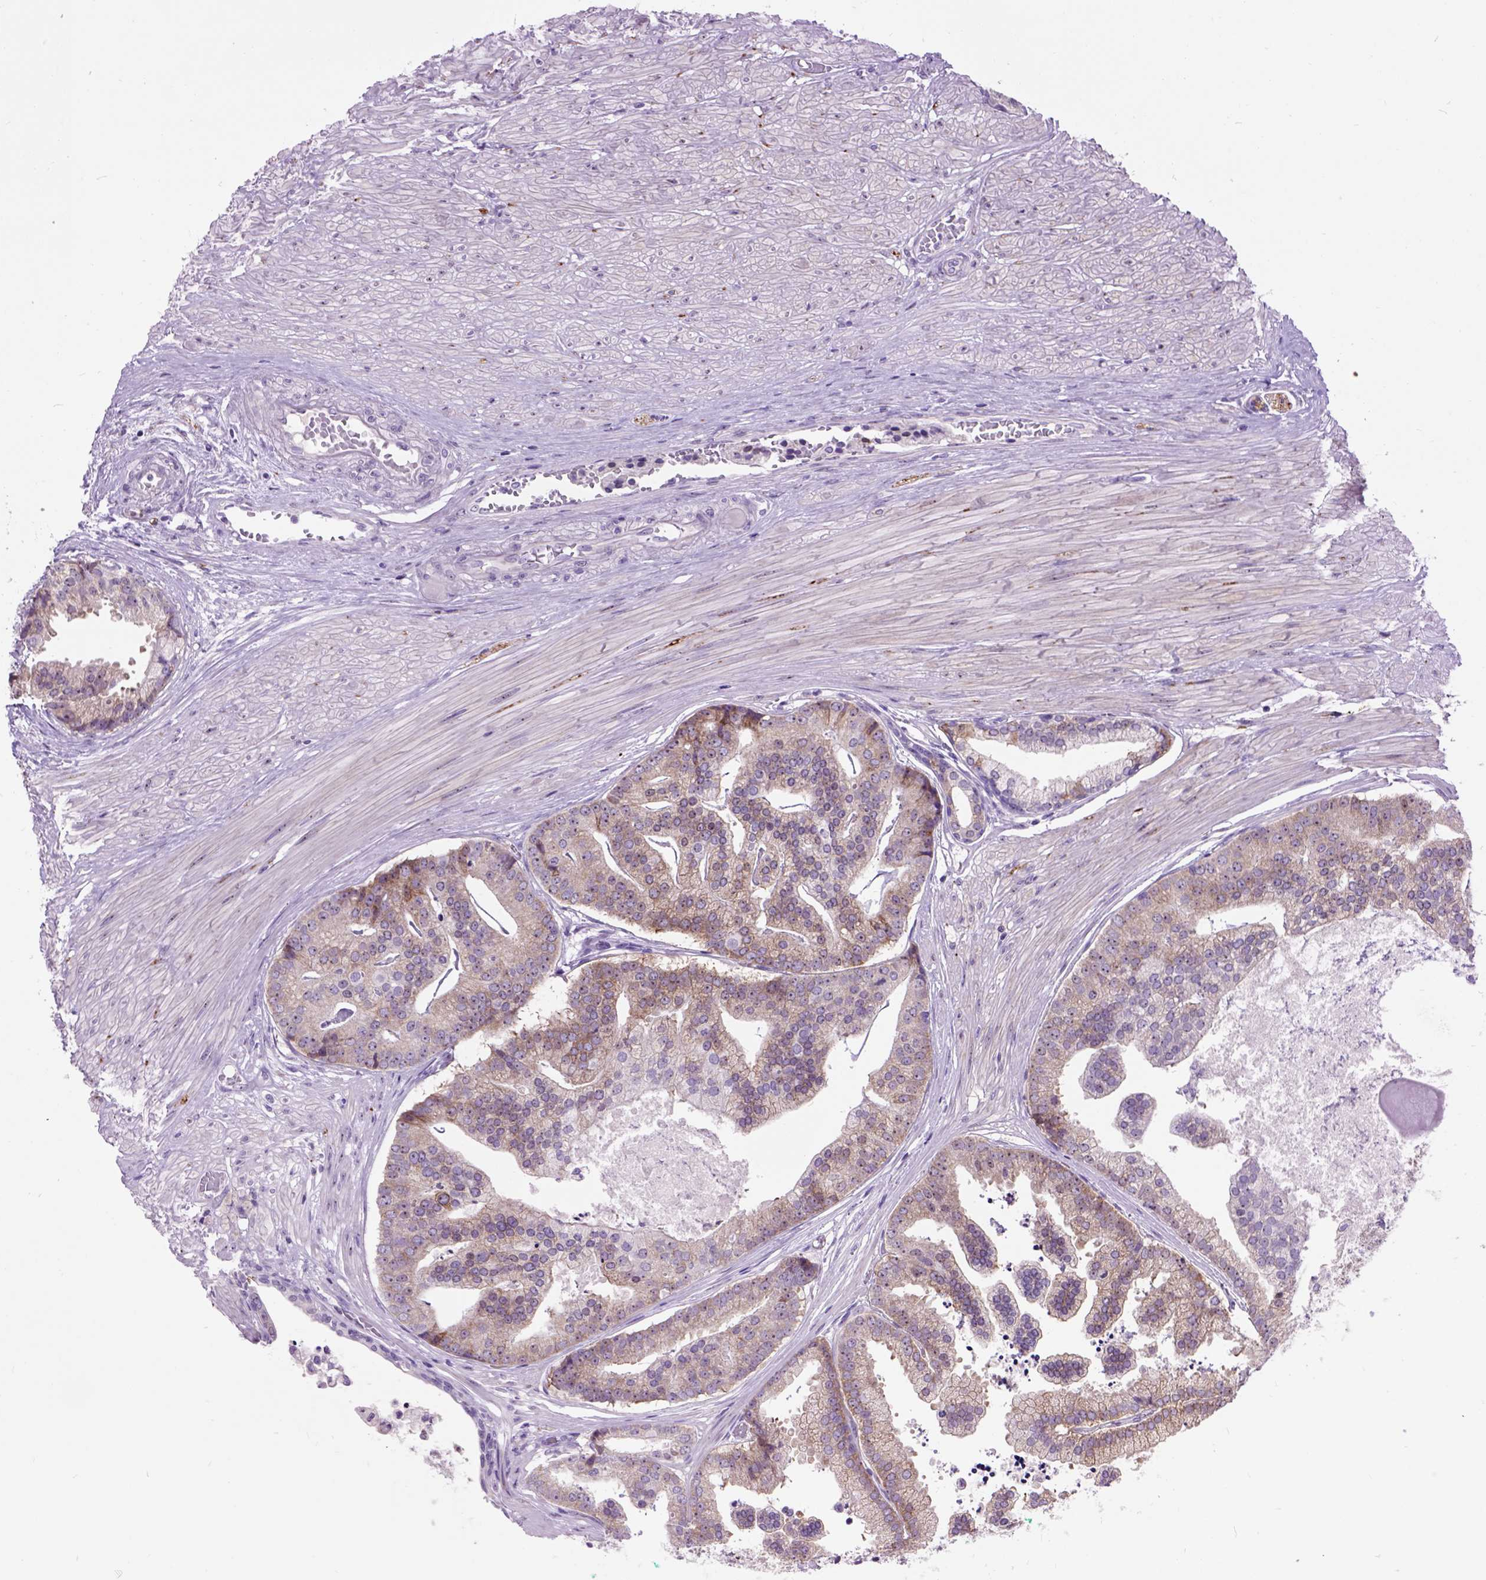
{"staining": {"intensity": "moderate", "quantity": "<25%", "location": "cytoplasmic/membranous"}, "tissue": "prostate cancer", "cell_type": "Tumor cells", "image_type": "cancer", "snomed": [{"axis": "morphology", "description": "Adenocarcinoma, NOS"}, {"axis": "topography", "description": "Prostate and seminal vesicle, NOS"}, {"axis": "topography", "description": "Prostate"}], "caption": "Protein staining of prostate cancer tissue shows moderate cytoplasmic/membranous positivity in approximately <25% of tumor cells.", "gene": "MAPT", "patient": {"sex": "male", "age": 44}}